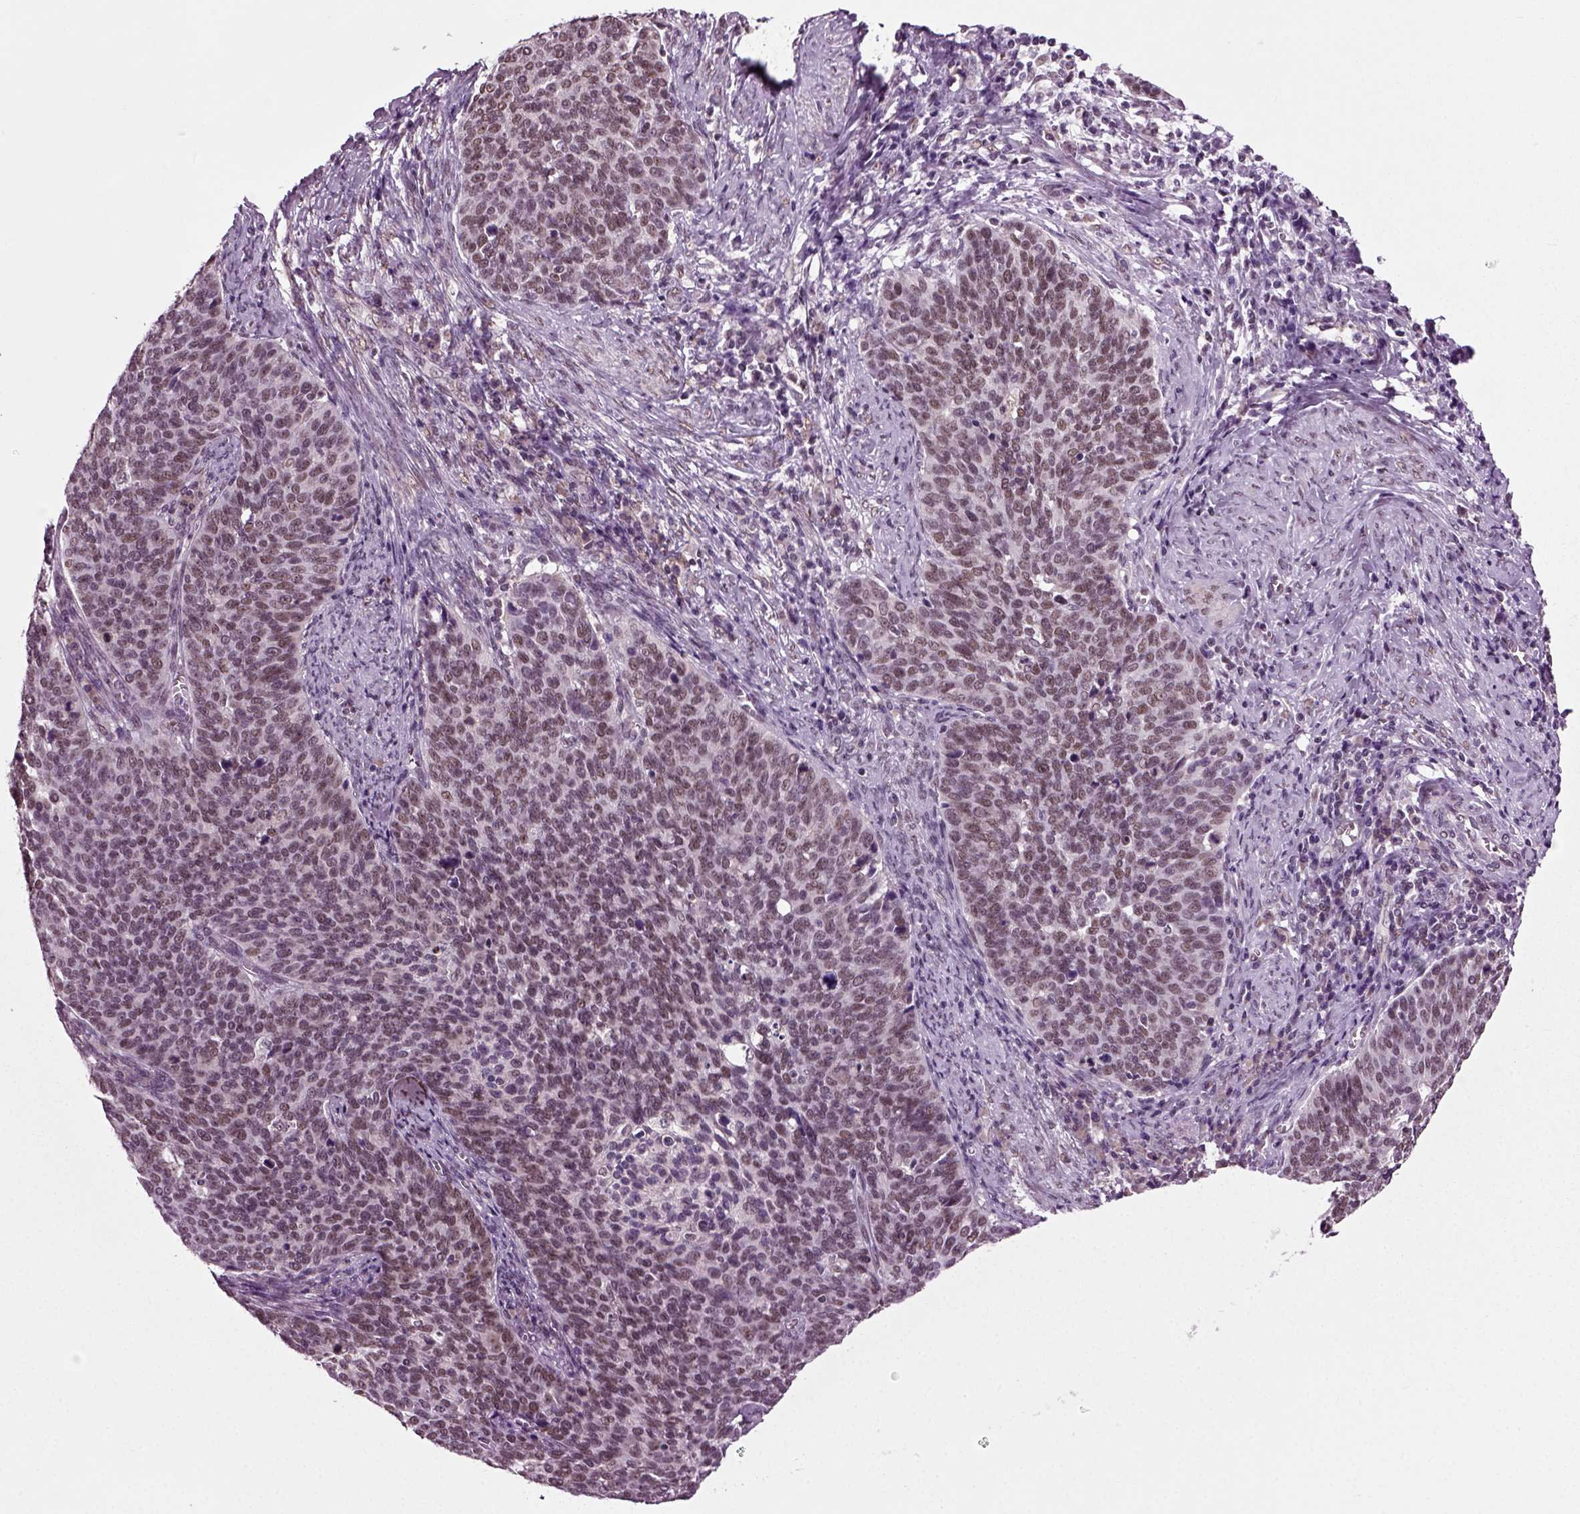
{"staining": {"intensity": "moderate", "quantity": ">75%", "location": "nuclear"}, "tissue": "cervical cancer", "cell_type": "Tumor cells", "image_type": "cancer", "snomed": [{"axis": "morphology", "description": "Normal tissue, NOS"}, {"axis": "morphology", "description": "Squamous cell carcinoma, NOS"}, {"axis": "topography", "description": "Cervix"}], "caption": "Immunohistochemistry (IHC) (DAB (3,3'-diaminobenzidine)) staining of human cervical squamous cell carcinoma exhibits moderate nuclear protein staining in about >75% of tumor cells.", "gene": "RCOR3", "patient": {"sex": "female", "age": 39}}